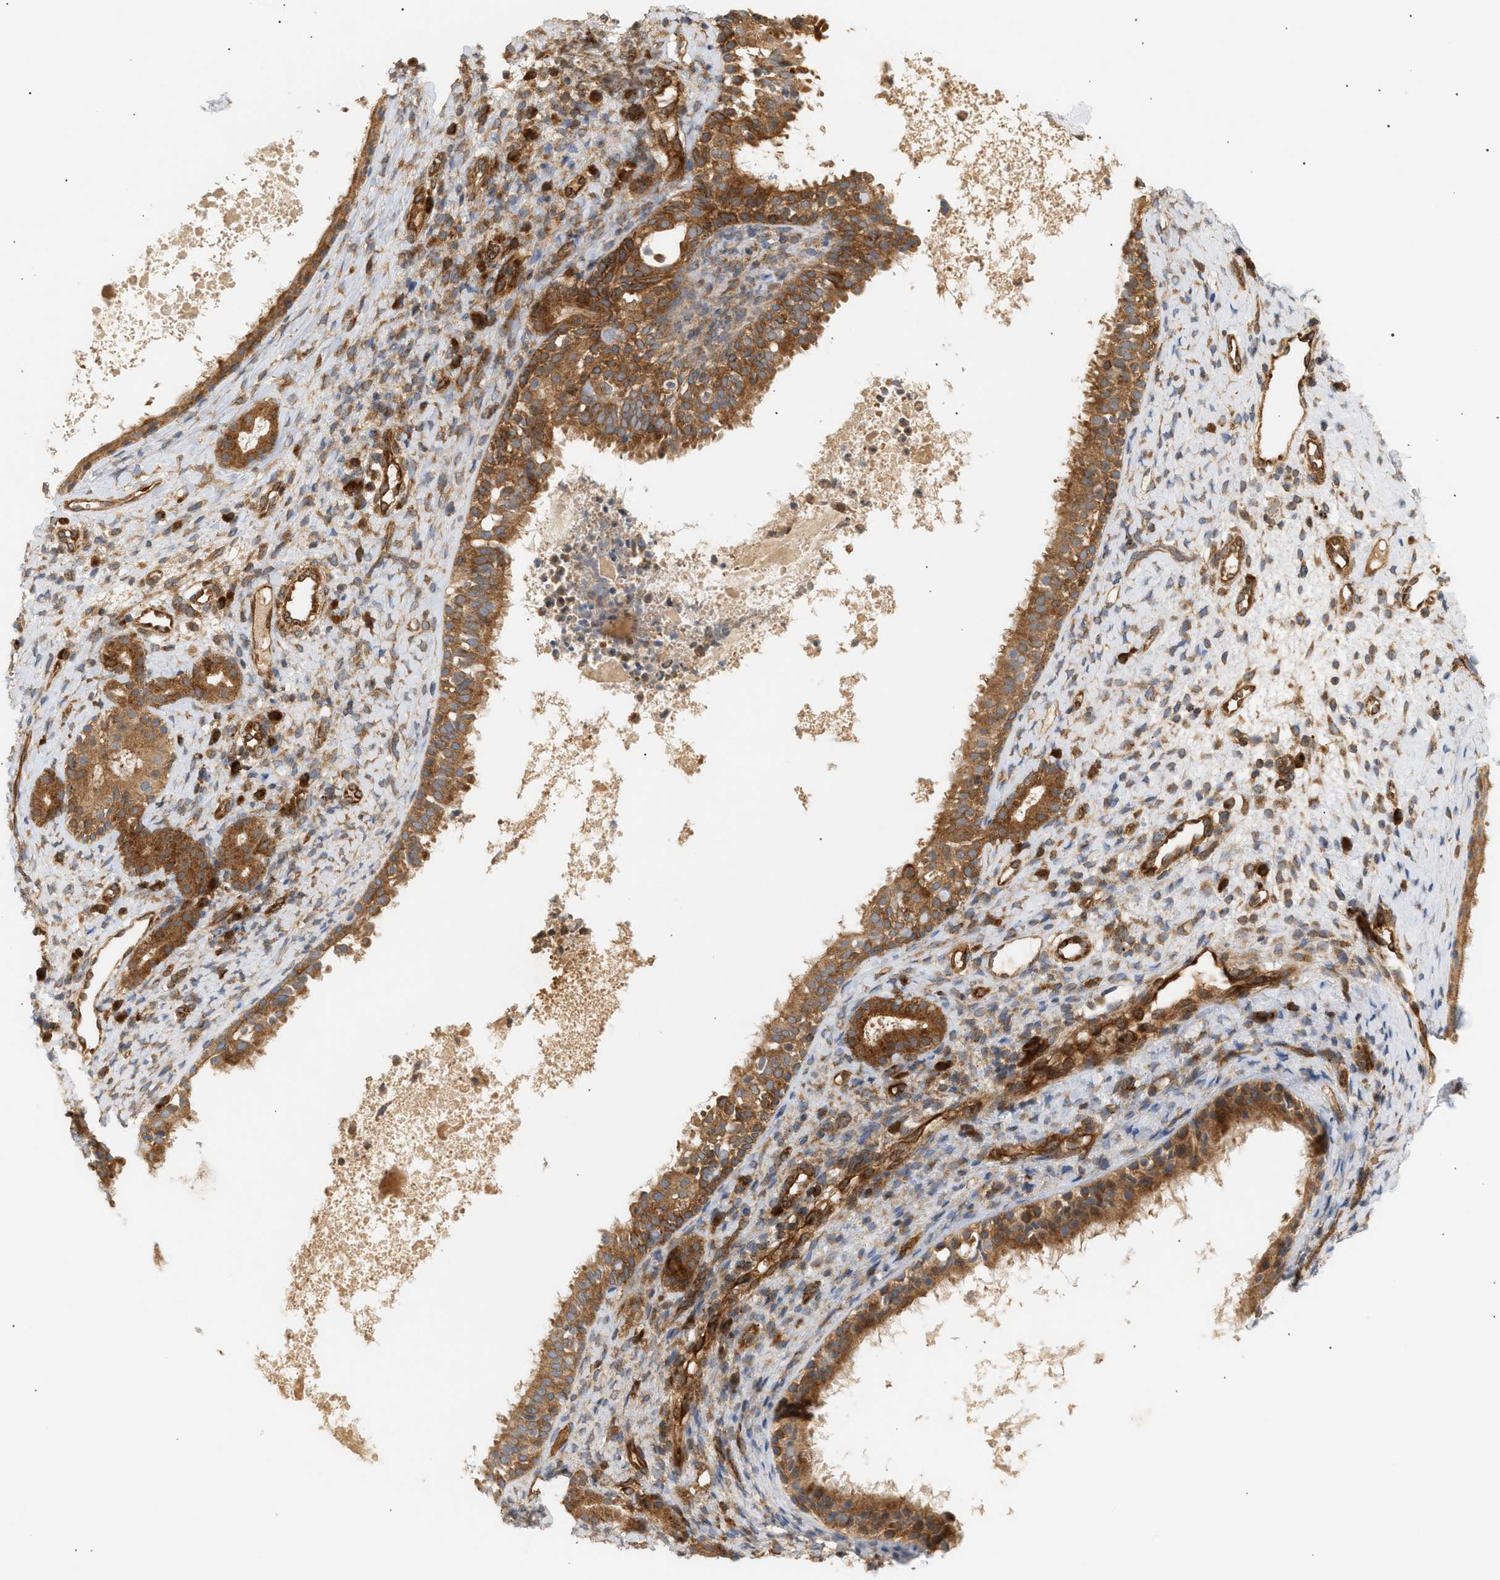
{"staining": {"intensity": "strong", "quantity": ">75%", "location": "cytoplasmic/membranous"}, "tissue": "nasopharynx", "cell_type": "Respiratory epithelial cells", "image_type": "normal", "snomed": [{"axis": "morphology", "description": "Normal tissue, NOS"}, {"axis": "topography", "description": "Nasopharynx"}], "caption": "Immunohistochemistry staining of benign nasopharynx, which exhibits high levels of strong cytoplasmic/membranous positivity in about >75% of respiratory epithelial cells indicating strong cytoplasmic/membranous protein staining. The staining was performed using DAB (brown) for protein detection and nuclei were counterstained in hematoxylin (blue).", "gene": "SHC1", "patient": {"sex": "male", "age": 22}}